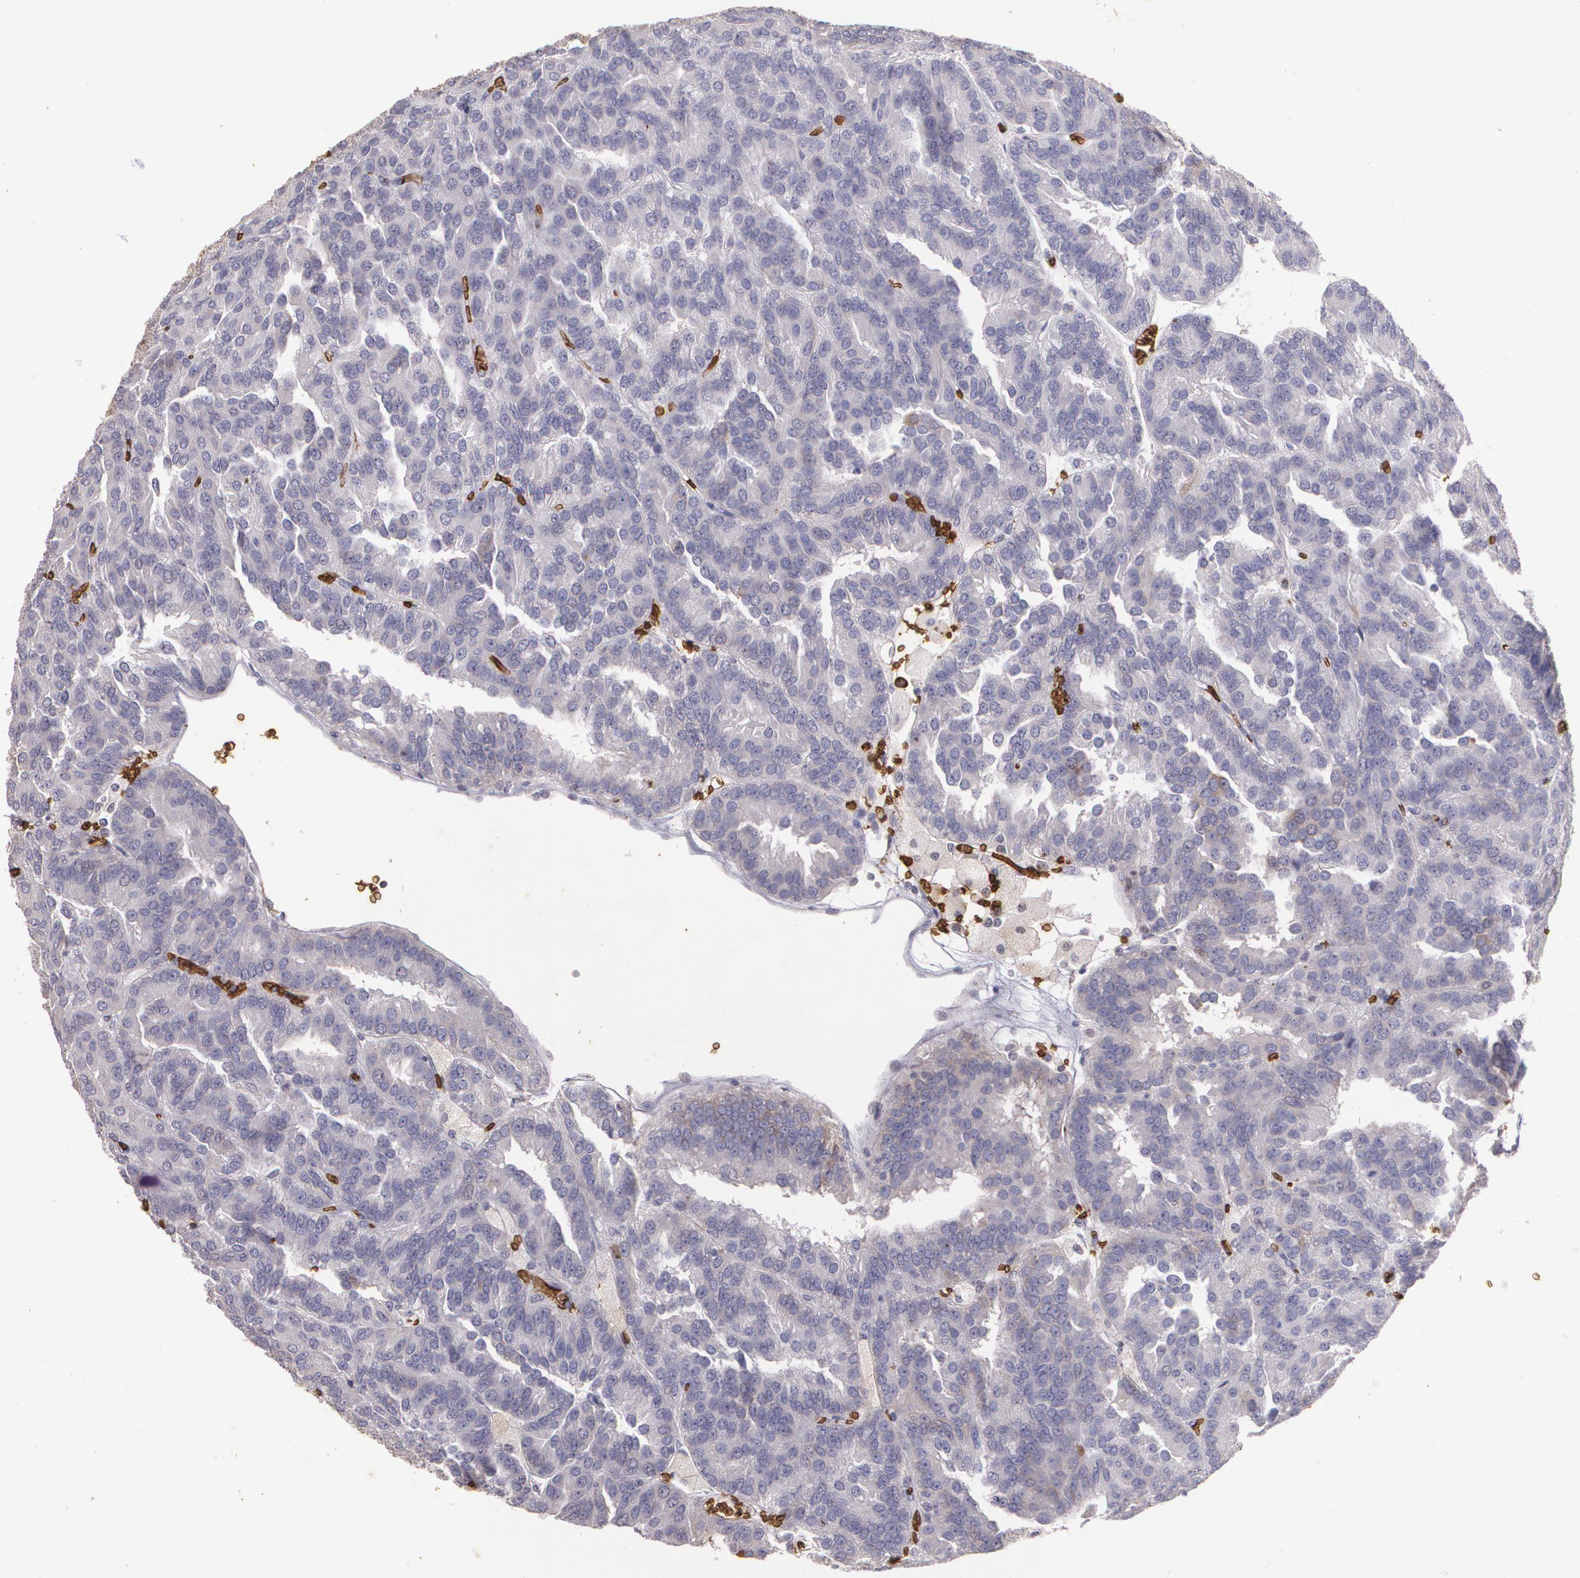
{"staining": {"intensity": "weak", "quantity": "<25%", "location": "cytoplasmic/membranous"}, "tissue": "renal cancer", "cell_type": "Tumor cells", "image_type": "cancer", "snomed": [{"axis": "morphology", "description": "Adenocarcinoma, NOS"}, {"axis": "topography", "description": "Kidney"}], "caption": "A micrograph of renal cancer stained for a protein demonstrates no brown staining in tumor cells. (IHC, brightfield microscopy, high magnification).", "gene": "SLC2A1", "patient": {"sex": "male", "age": 46}}